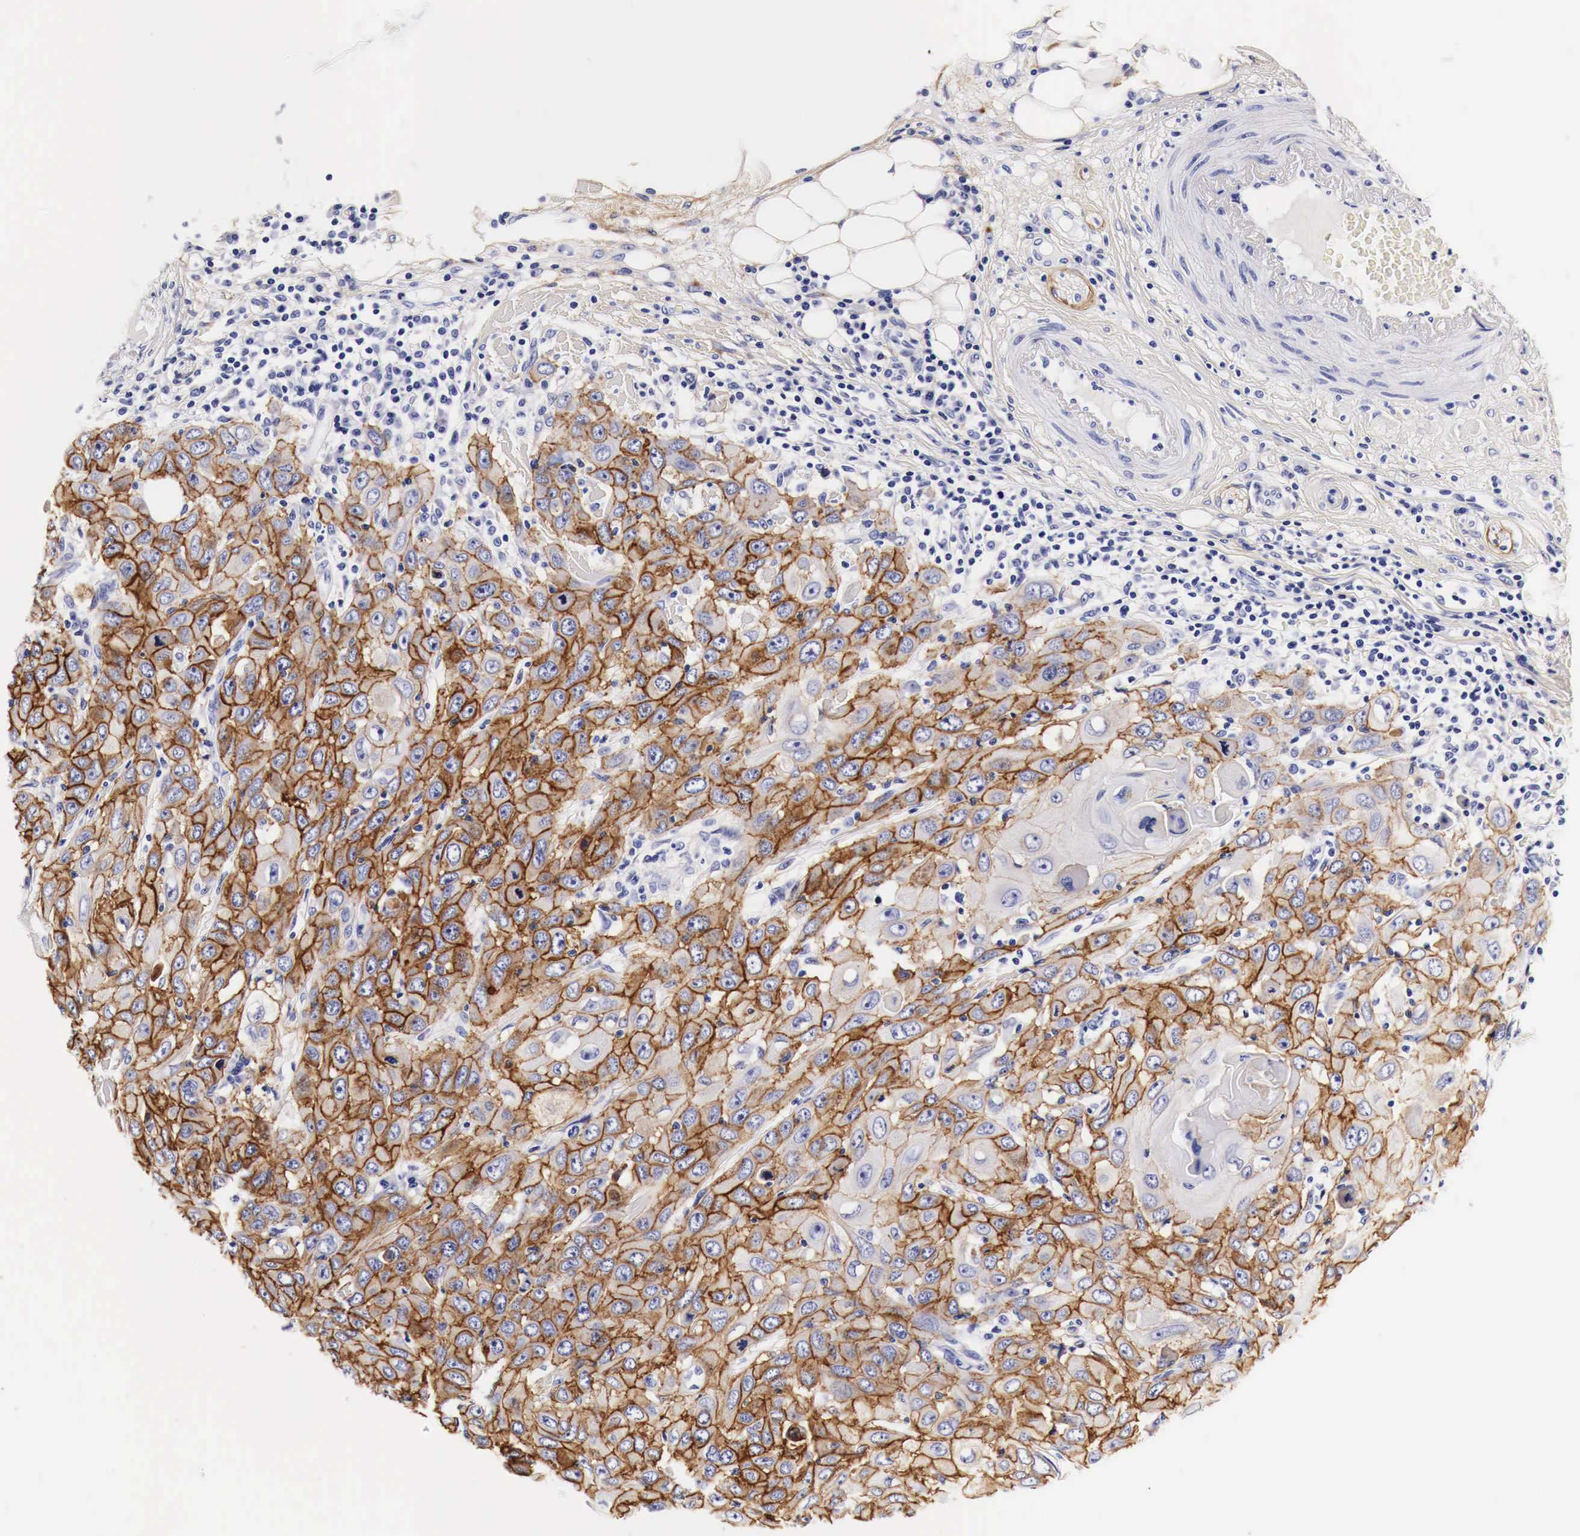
{"staining": {"intensity": "moderate", "quantity": ">75%", "location": "cytoplasmic/membranous"}, "tissue": "skin cancer", "cell_type": "Tumor cells", "image_type": "cancer", "snomed": [{"axis": "morphology", "description": "Squamous cell carcinoma, NOS"}, {"axis": "topography", "description": "Skin"}], "caption": "Skin cancer (squamous cell carcinoma) stained with a brown dye demonstrates moderate cytoplasmic/membranous positive expression in approximately >75% of tumor cells.", "gene": "EGFR", "patient": {"sex": "male", "age": 84}}